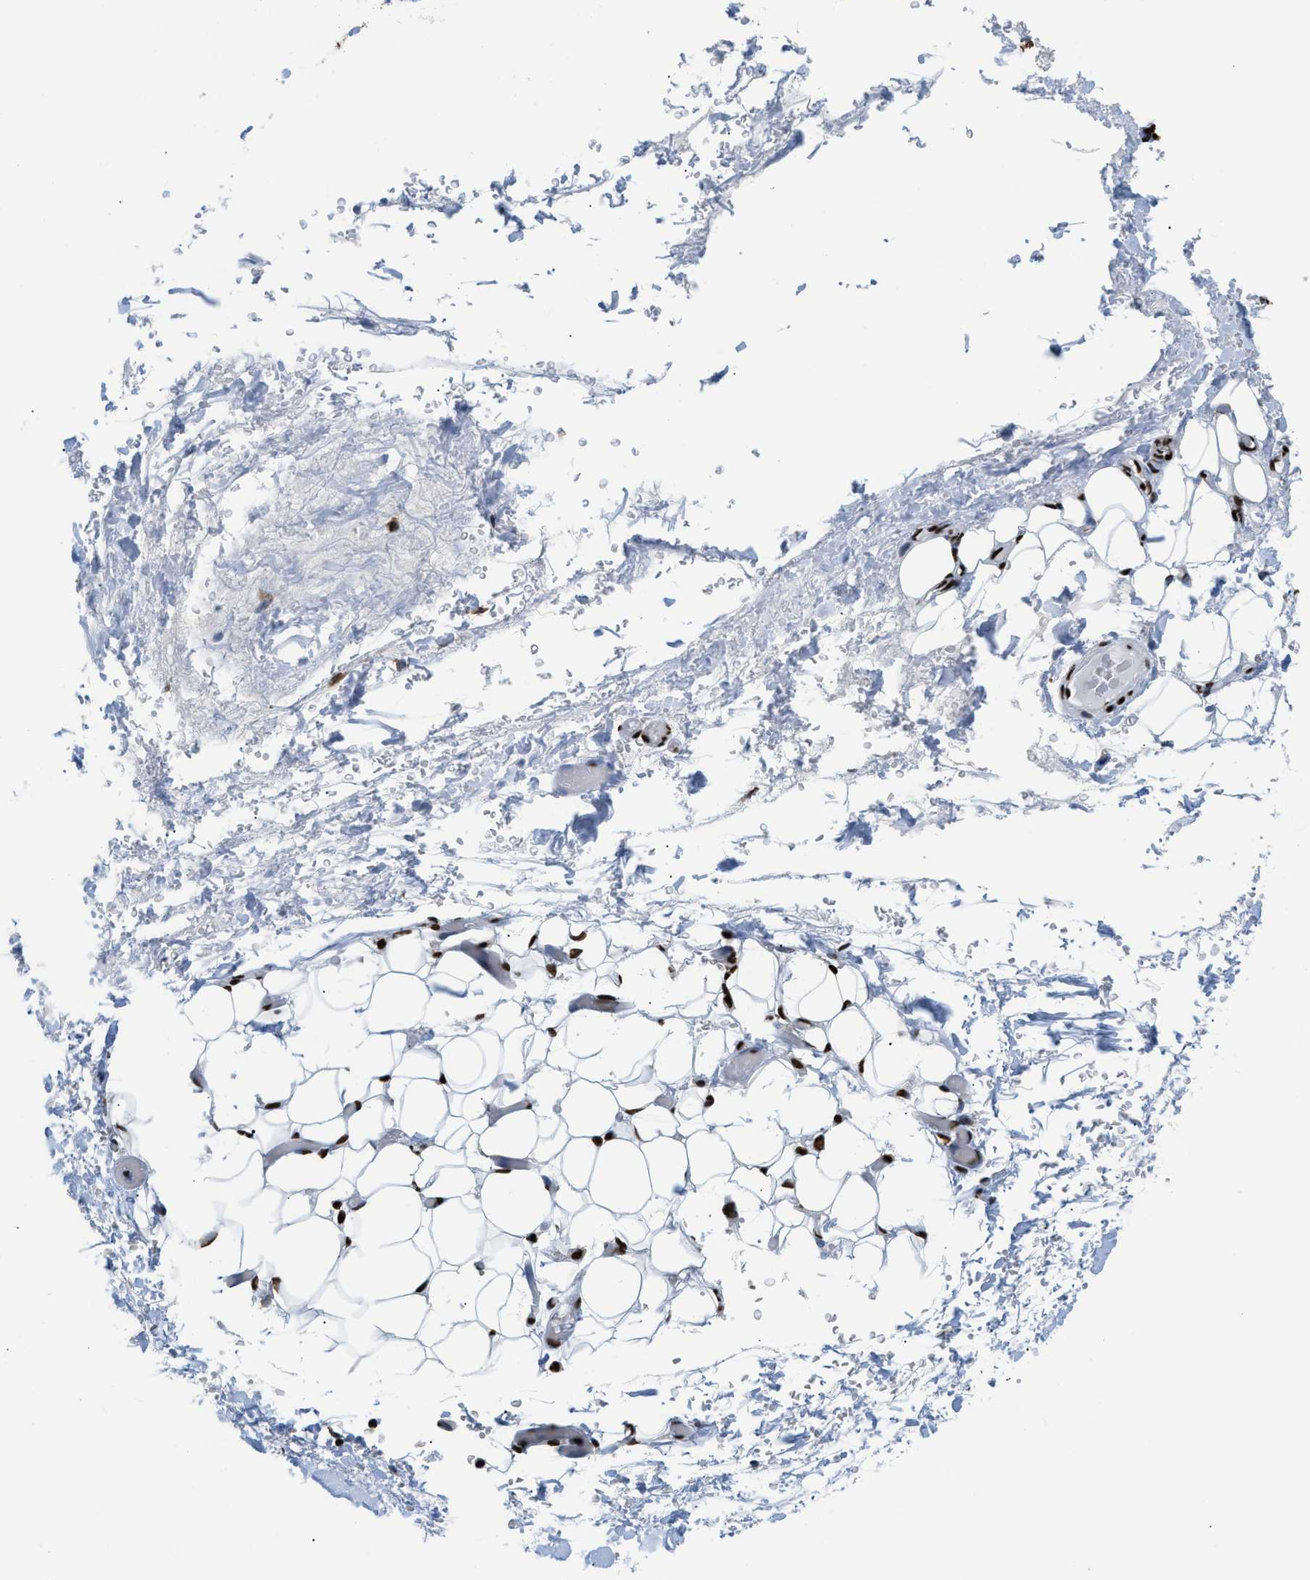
{"staining": {"intensity": "strong", "quantity": "25%-75%", "location": "nuclear"}, "tissue": "adipose tissue", "cell_type": "Adipocytes", "image_type": "normal", "snomed": [{"axis": "morphology", "description": "Normal tissue, NOS"}, {"axis": "morphology", "description": "Adenocarcinoma, NOS"}, {"axis": "topography", "description": "Esophagus"}], "caption": "Immunohistochemical staining of unremarkable adipose tissue displays high levels of strong nuclear staining in about 25%-75% of adipocytes.", "gene": "HNRNPM", "patient": {"sex": "male", "age": 62}}